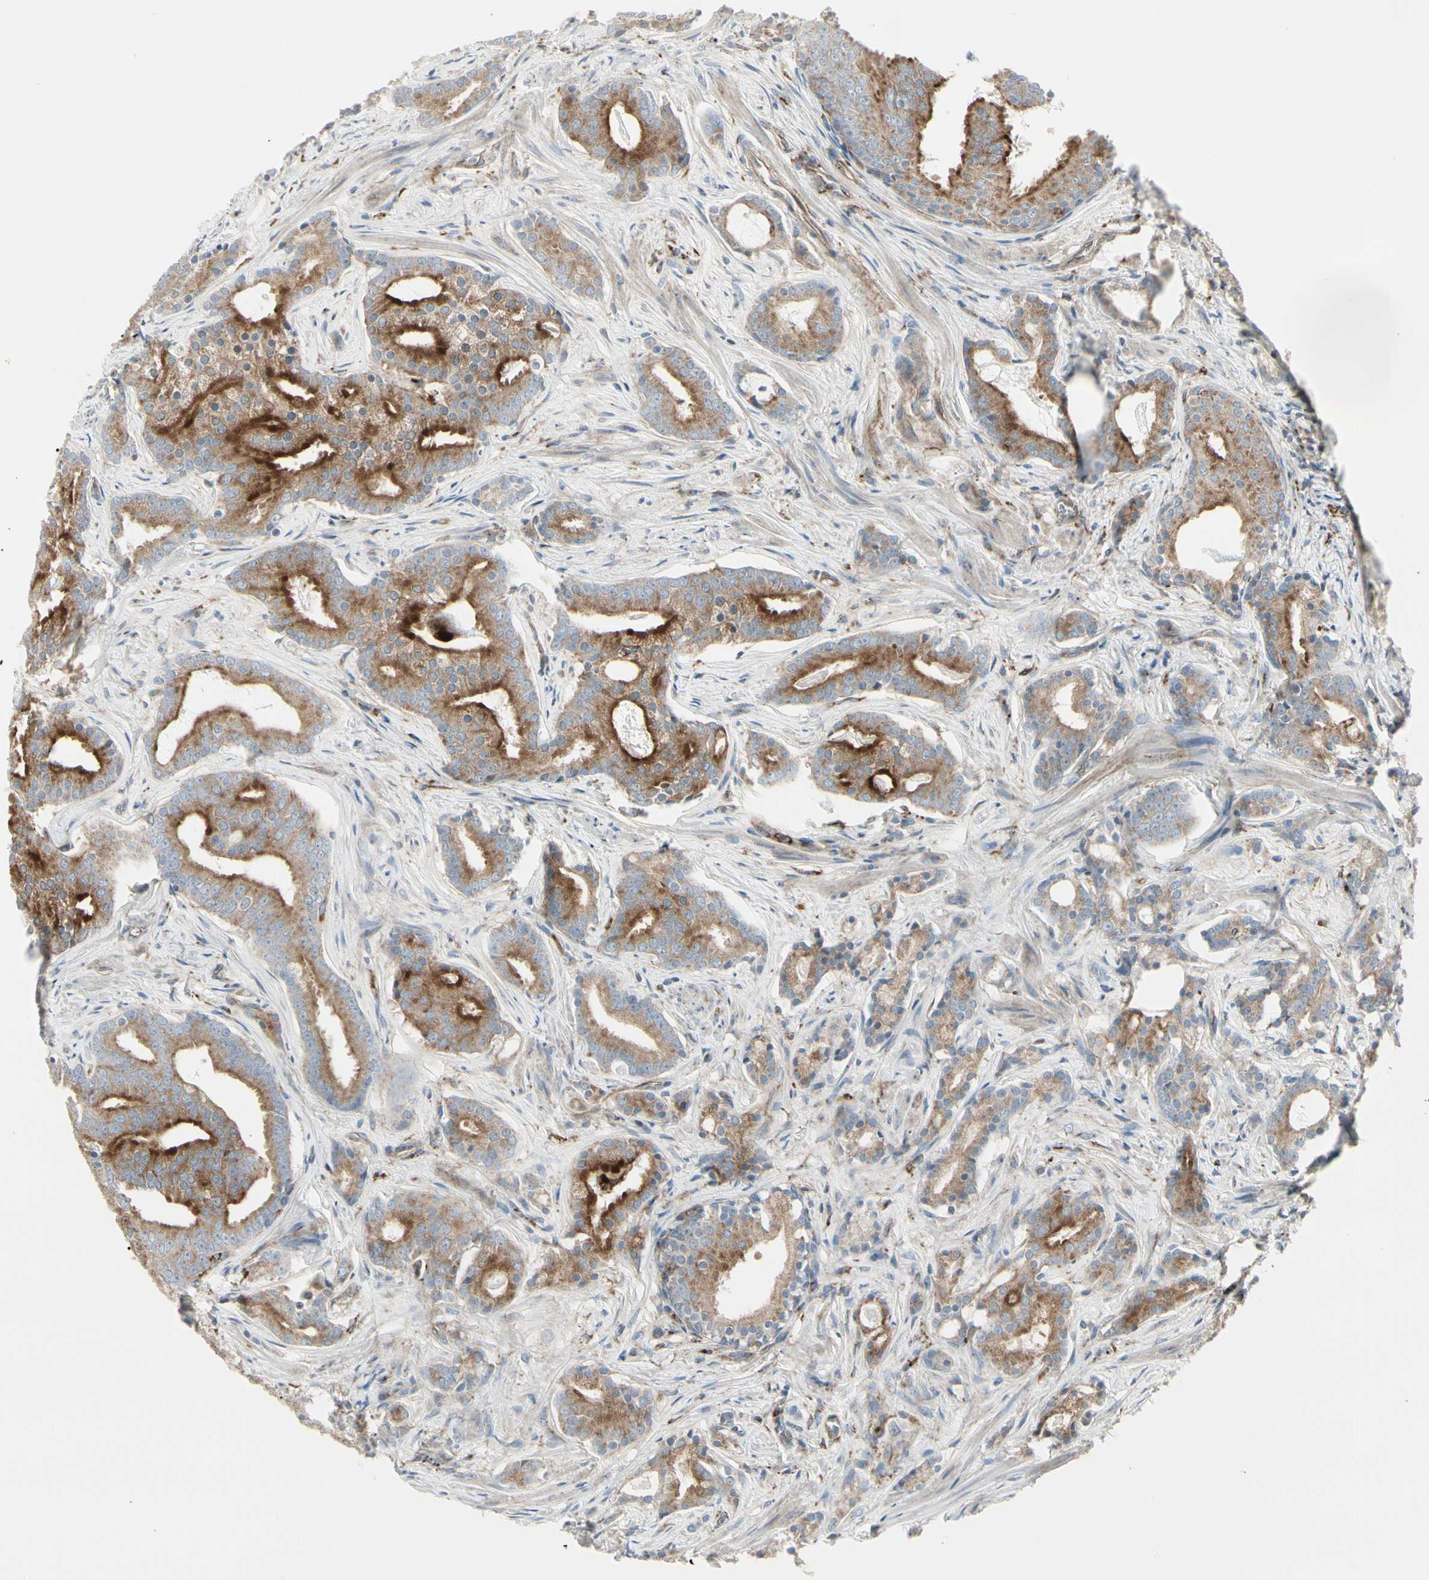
{"staining": {"intensity": "strong", "quantity": ">75%", "location": "cytoplasmic/membranous"}, "tissue": "prostate cancer", "cell_type": "Tumor cells", "image_type": "cancer", "snomed": [{"axis": "morphology", "description": "Adenocarcinoma, Low grade"}, {"axis": "topography", "description": "Prostate"}], "caption": "A high amount of strong cytoplasmic/membranous staining is appreciated in approximately >75% of tumor cells in prostate cancer tissue.", "gene": "ATP6V1B2", "patient": {"sex": "male", "age": 58}}